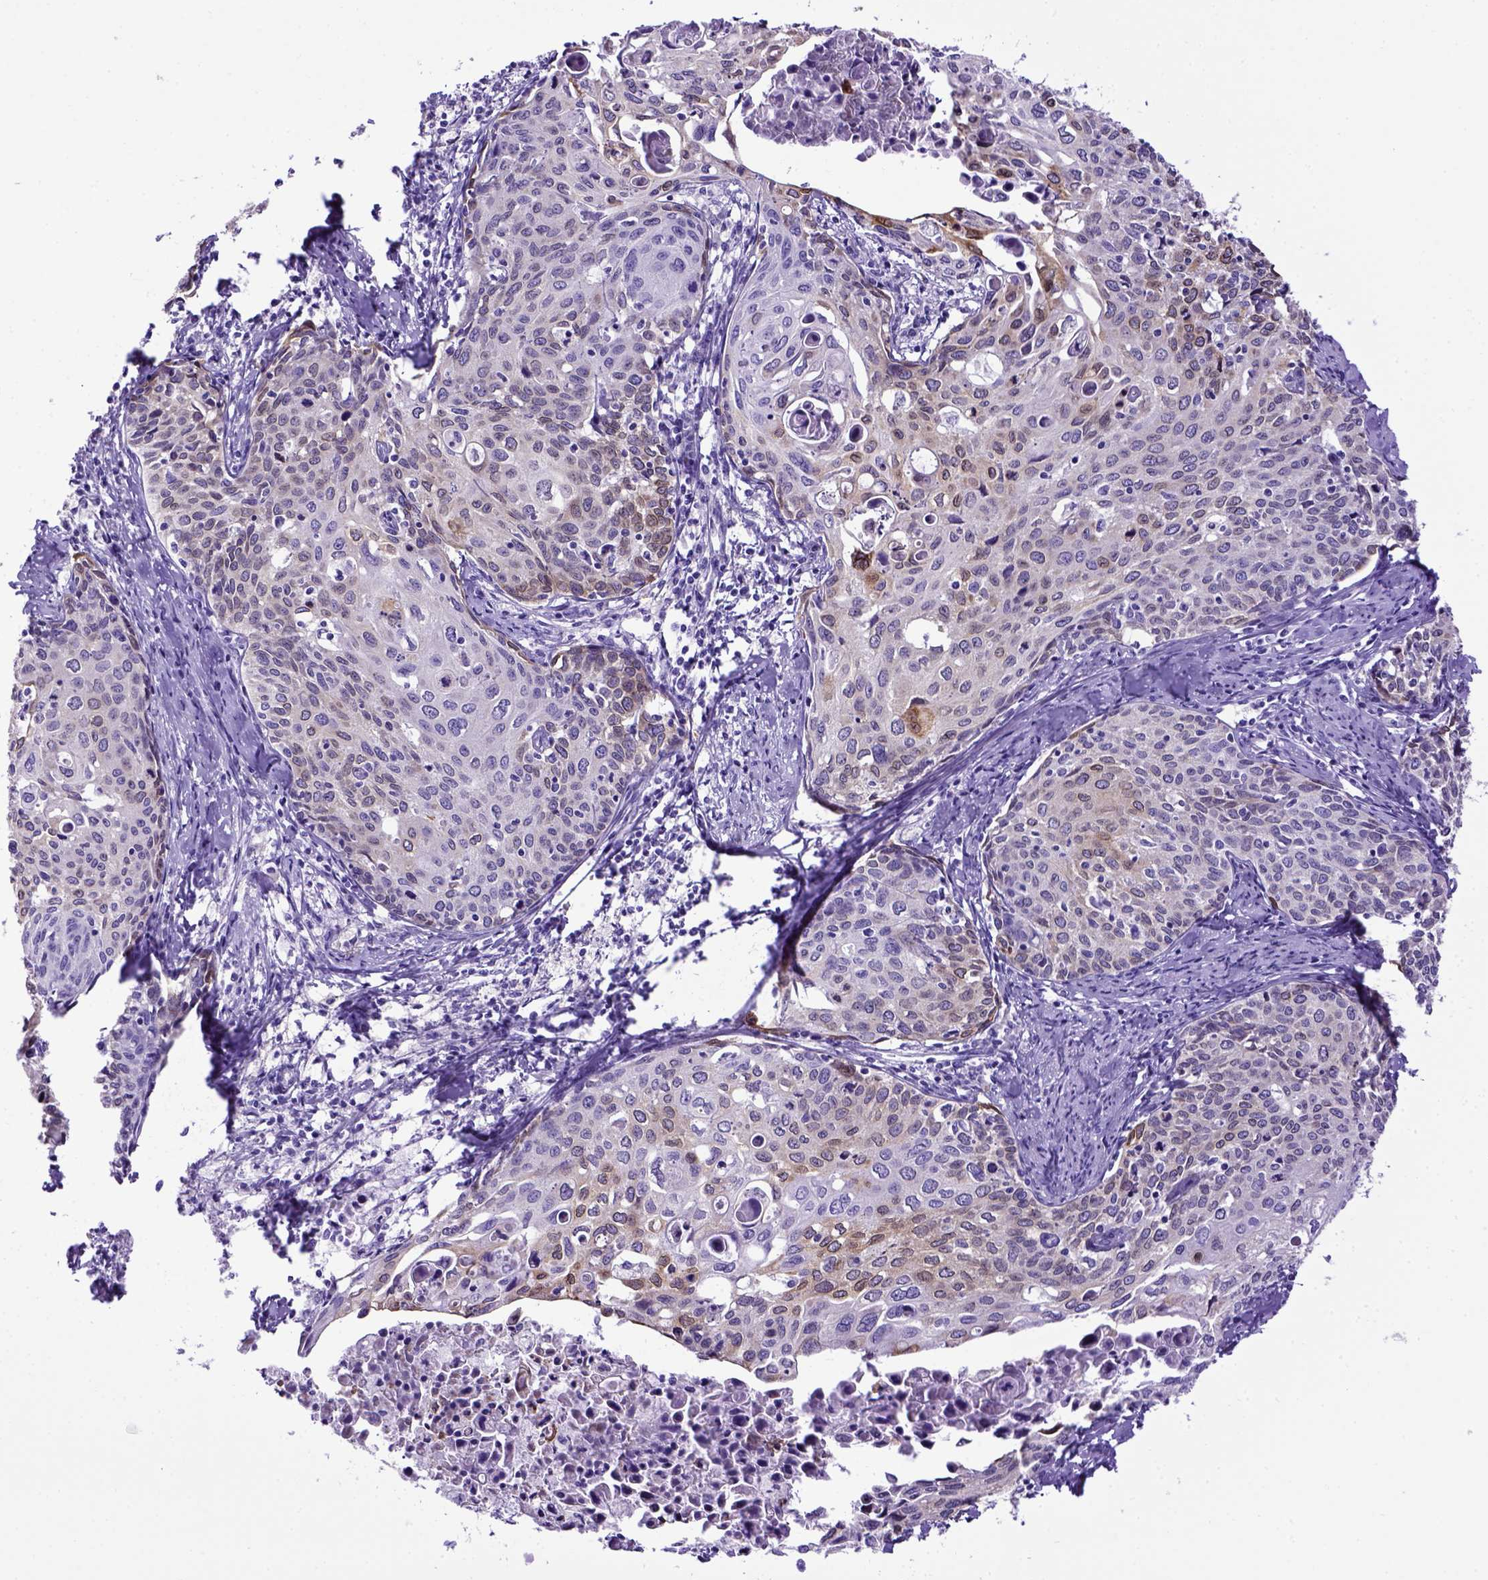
{"staining": {"intensity": "moderate", "quantity": "<25%", "location": "cytoplasmic/membranous"}, "tissue": "cervical cancer", "cell_type": "Tumor cells", "image_type": "cancer", "snomed": [{"axis": "morphology", "description": "Squamous cell carcinoma, NOS"}, {"axis": "topography", "description": "Cervix"}], "caption": "Protein staining of squamous cell carcinoma (cervical) tissue demonstrates moderate cytoplasmic/membranous positivity in about <25% of tumor cells.", "gene": "PTGES", "patient": {"sex": "female", "age": 62}}